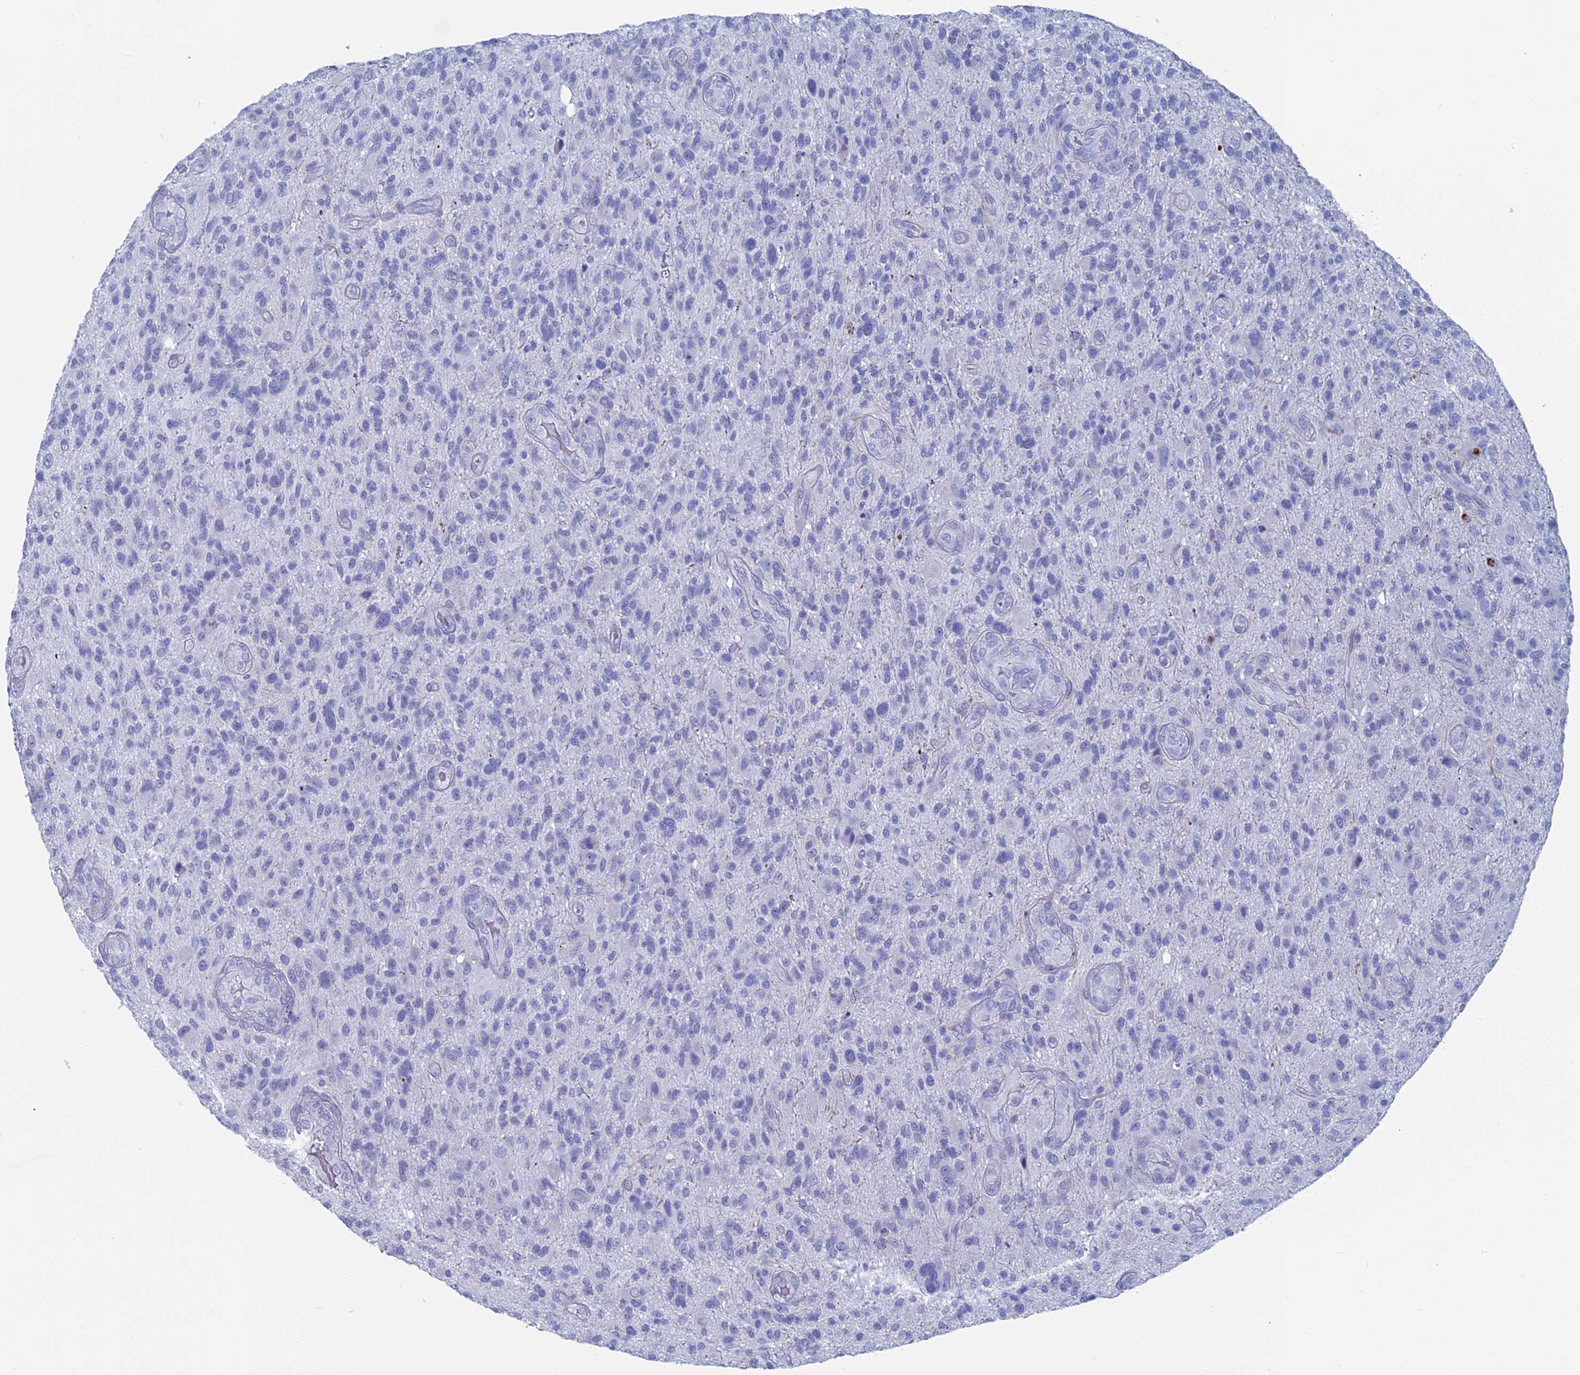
{"staining": {"intensity": "negative", "quantity": "none", "location": "none"}, "tissue": "glioma", "cell_type": "Tumor cells", "image_type": "cancer", "snomed": [{"axis": "morphology", "description": "Glioma, malignant, High grade"}, {"axis": "topography", "description": "Brain"}], "caption": "This histopathology image is of glioma stained with IHC to label a protein in brown with the nuclei are counter-stained blue. There is no staining in tumor cells. (Stains: DAB (3,3'-diaminobenzidine) immunohistochemistry with hematoxylin counter stain, Microscopy: brightfield microscopy at high magnification).", "gene": "ALMS1", "patient": {"sex": "male", "age": 47}}